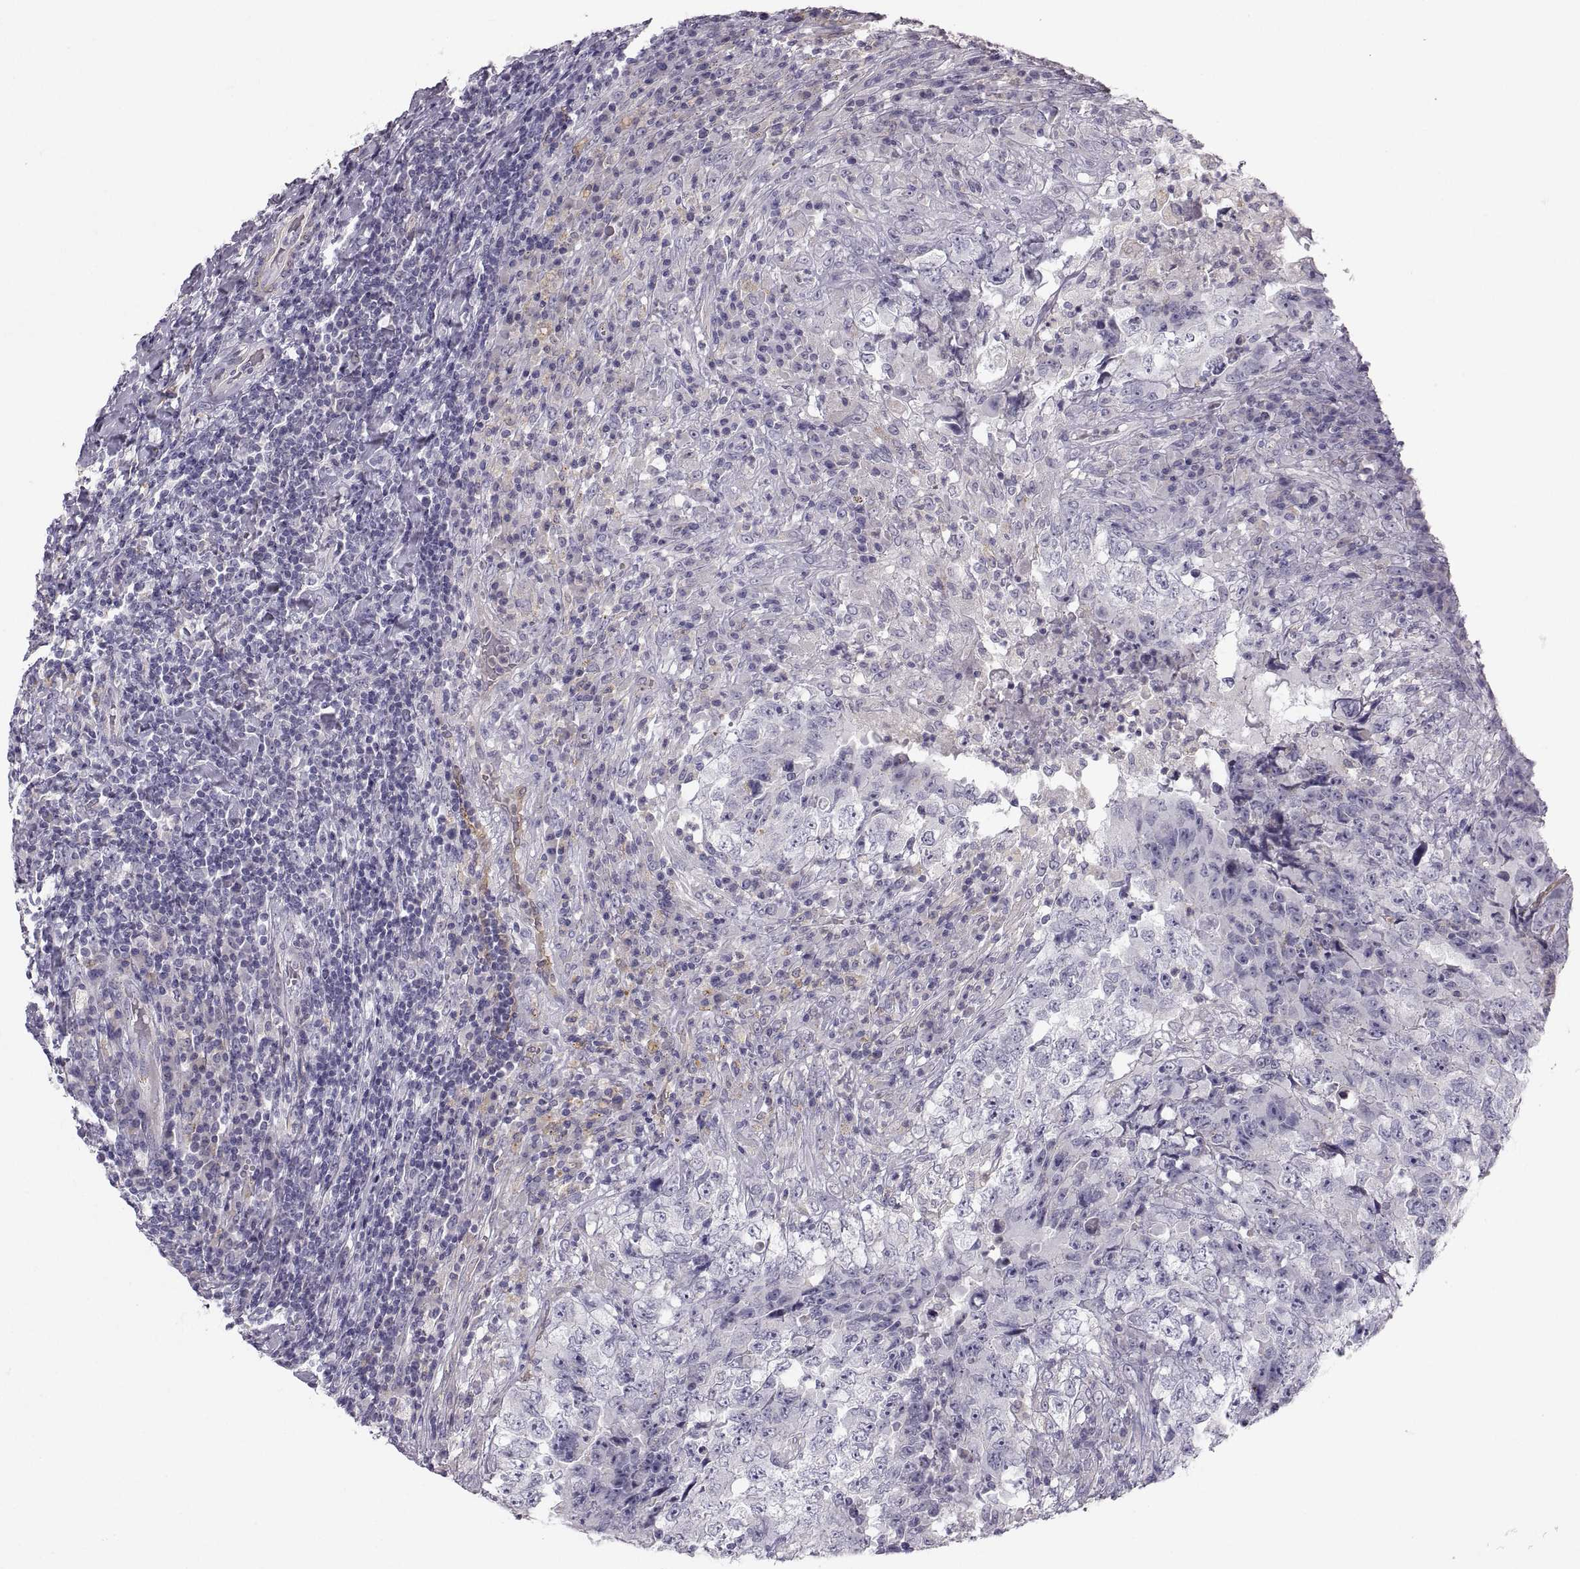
{"staining": {"intensity": "negative", "quantity": "none", "location": "none"}, "tissue": "testis cancer", "cell_type": "Tumor cells", "image_type": "cancer", "snomed": [{"axis": "morphology", "description": "Necrosis, NOS"}, {"axis": "morphology", "description": "Carcinoma, Embryonal, NOS"}, {"axis": "topography", "description": "Testis"}], "caption": "Human testis cancer (embryonal carcinoma) stained for a protein using immunohistochemistry (IHC) demonstrates no expression in tumor cells.", "gene": "PGM5", "patient": {"sex": "male", "age": 19}}